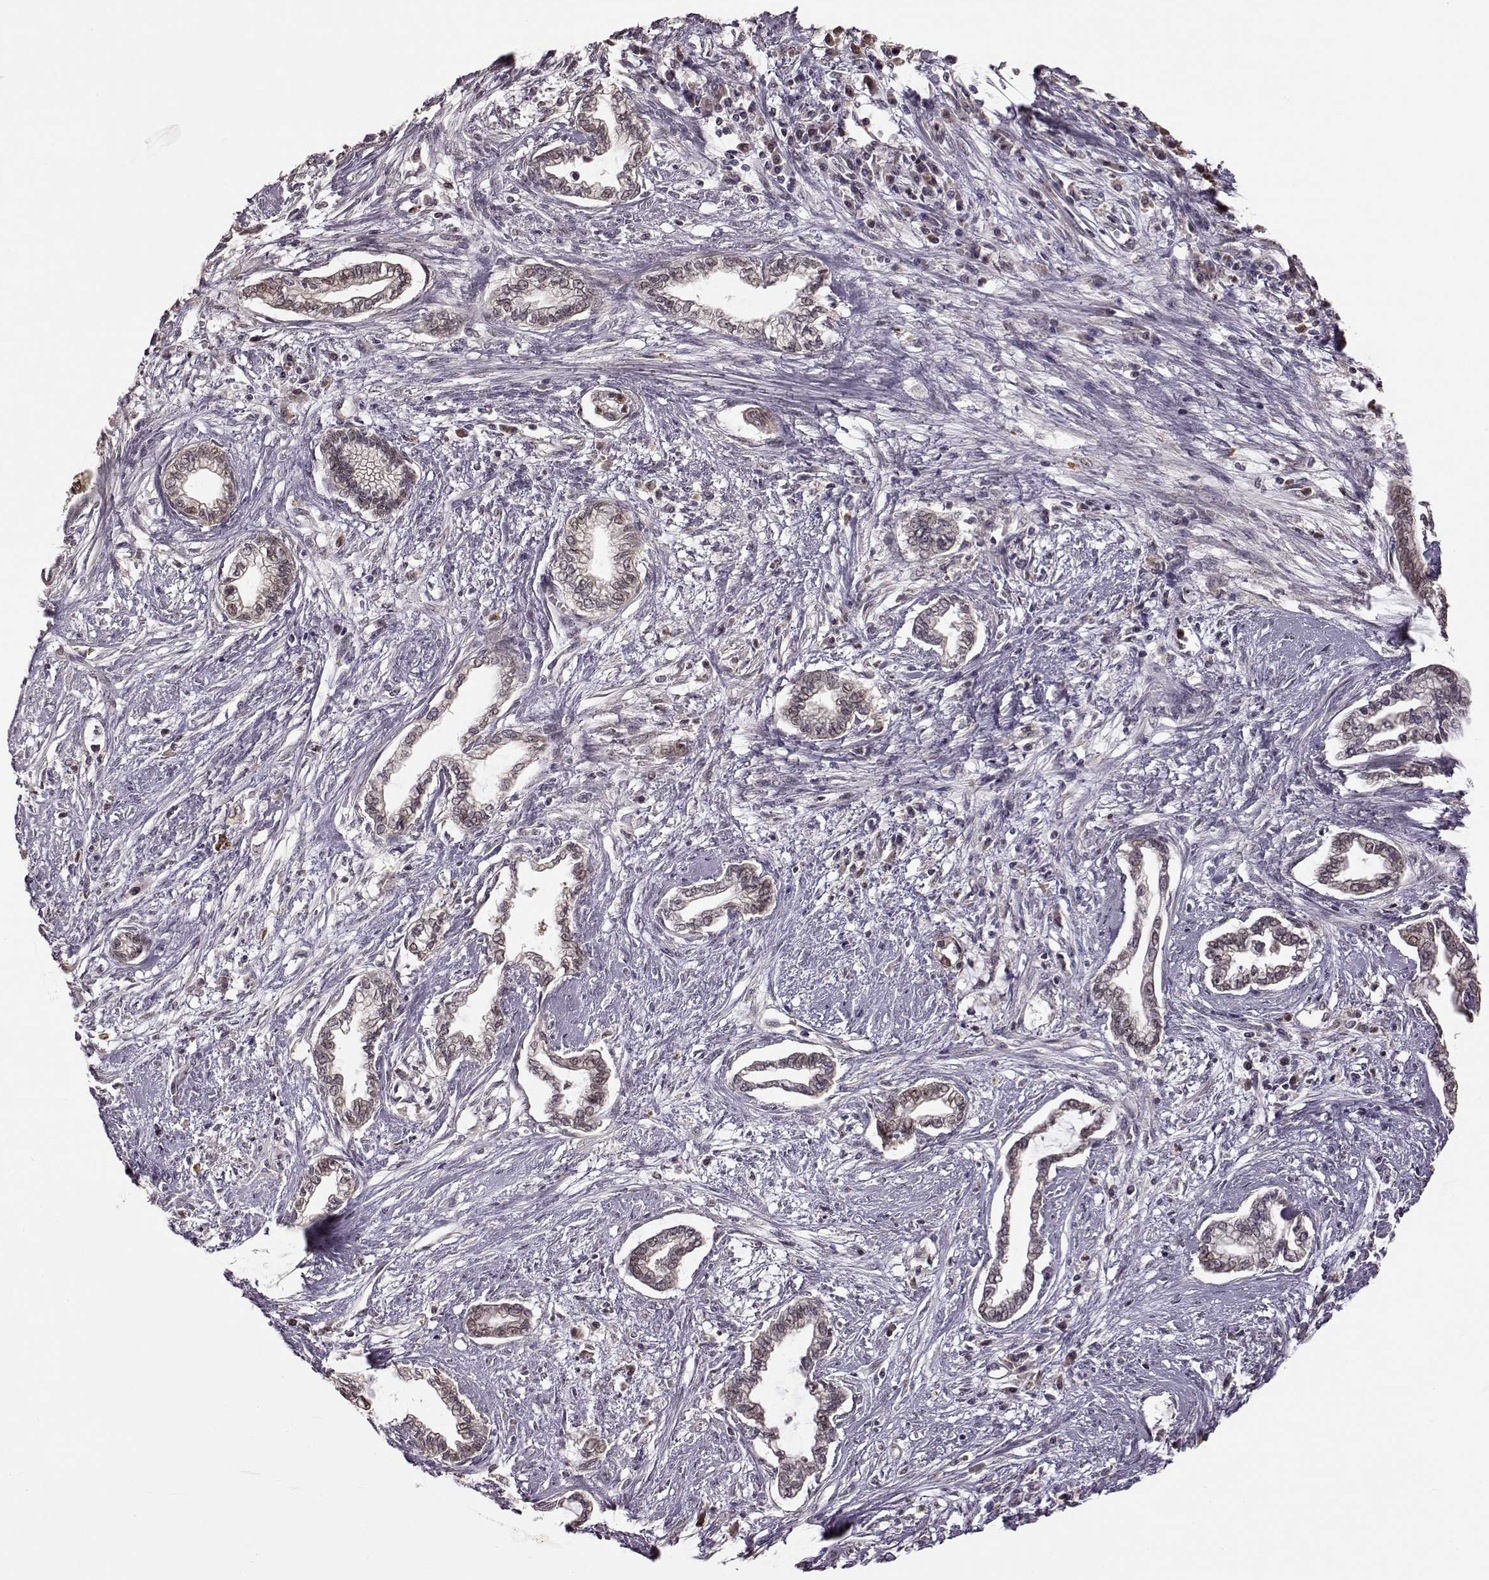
{"staining": {"intensity": "negative", "quantity": "none", "location": "none"}, "tissue": "cervical cancer", "cell_type": "Tumor cells", "image_type": "cancer", "snomed": [{"axis": "morphology", "description": "Adenocarcinoma, NOS"}, {"axis": "topography", "description": "Cervix"}], "caption": "DAB (3,3'-diaminobenzidine) immunohistochemical staining of adenocarcinoma (cervical) exhibits no significant staining in tumor cells.", "gene": "CRB1", "patient": {"sex": "female", "age": 62}}